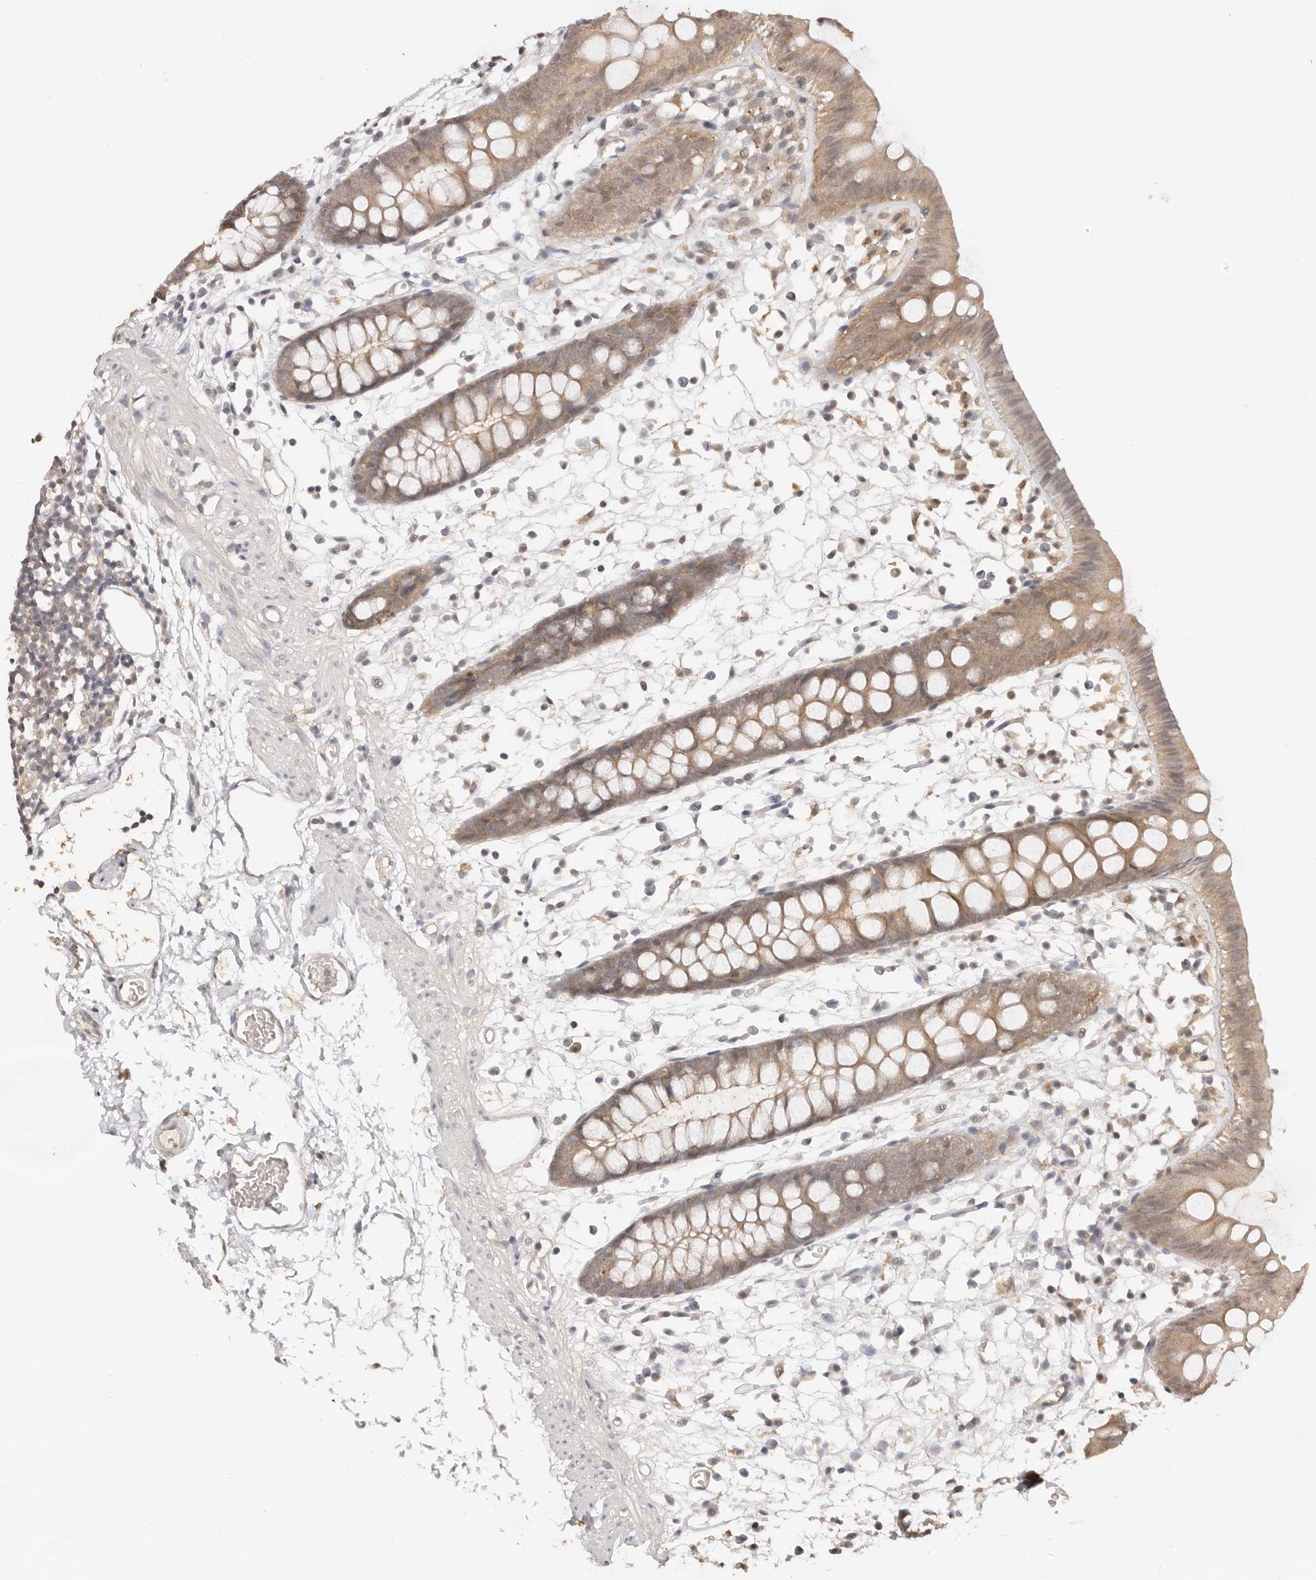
{"staining": {"intensity": "weak", "quantity": "<25%", "location": "cytoplasmic/membranous"}, "tissue": "colon", "cell_type": "Endothelial cells", "image_type": "normal", "snomed": [{"axis": "morphology", "description": "Normal tissue, NOS"}, {"axis": "topography", "description": "Colon"}], "caption": "This is a micrograph of immunohistochemistry staining of normal colon, which shows no staining in endothelial cells. Nuclei are stained in blue.", "gene": "PSMA5", "patient": {"sex": "male", "age": 56}}